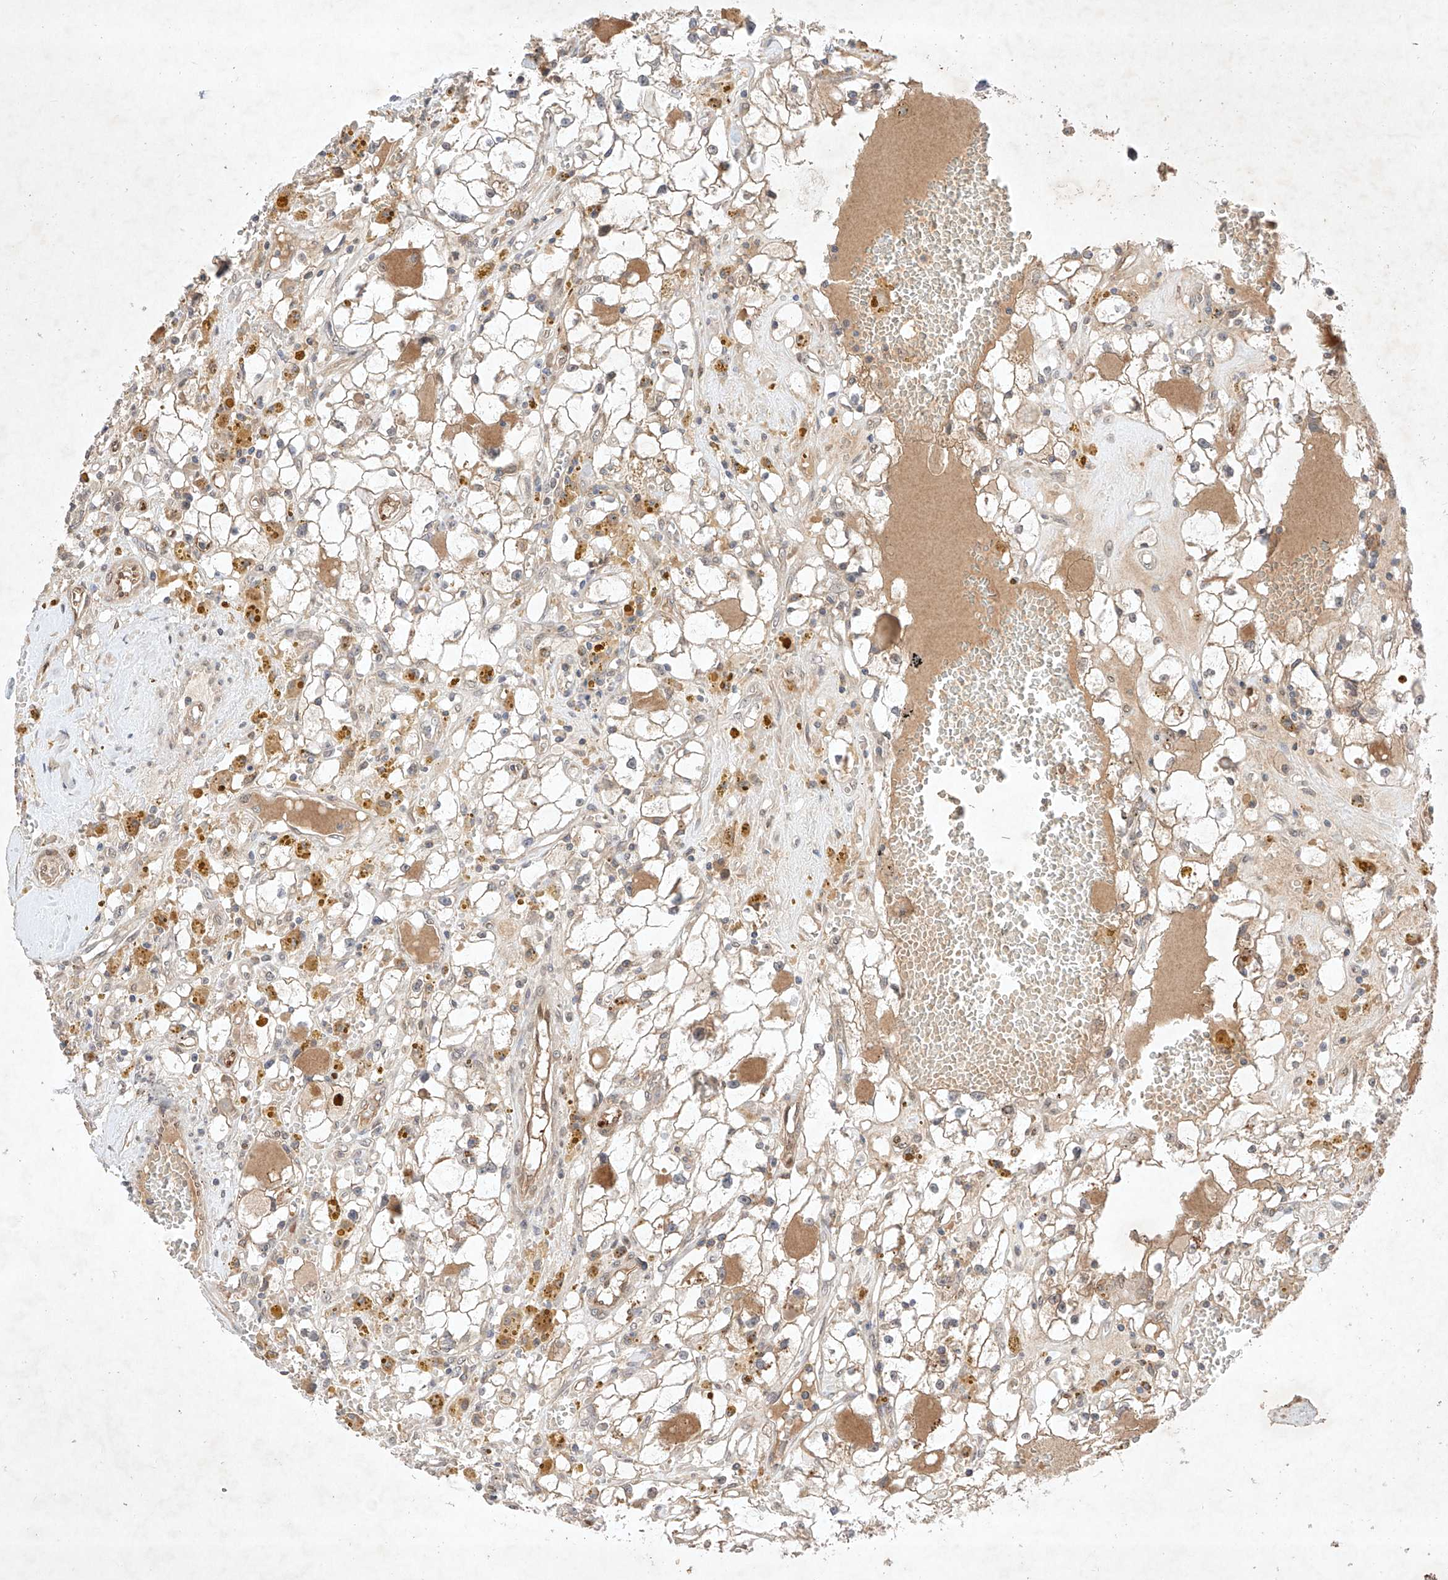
{"staining": {"intensity": "weak", "quantity": "<25%", "location": "cytoplasmic/membranous"}, "tissue": "renal cancer", "cell_type": "Tumor cells", "image_type": "cancer", "snomed": [{"axis": "morphology", "description": "Adenocarcinoma, NOS"}, {"axis": "topography", "description": "Kidney"}], "caption": "Immunohistochemical staining of adenocarcinoma (renal) displays no significant expression in tumor cells.", "gene": "ZNF124", "patient": {"sex": "male", "age": 56}}